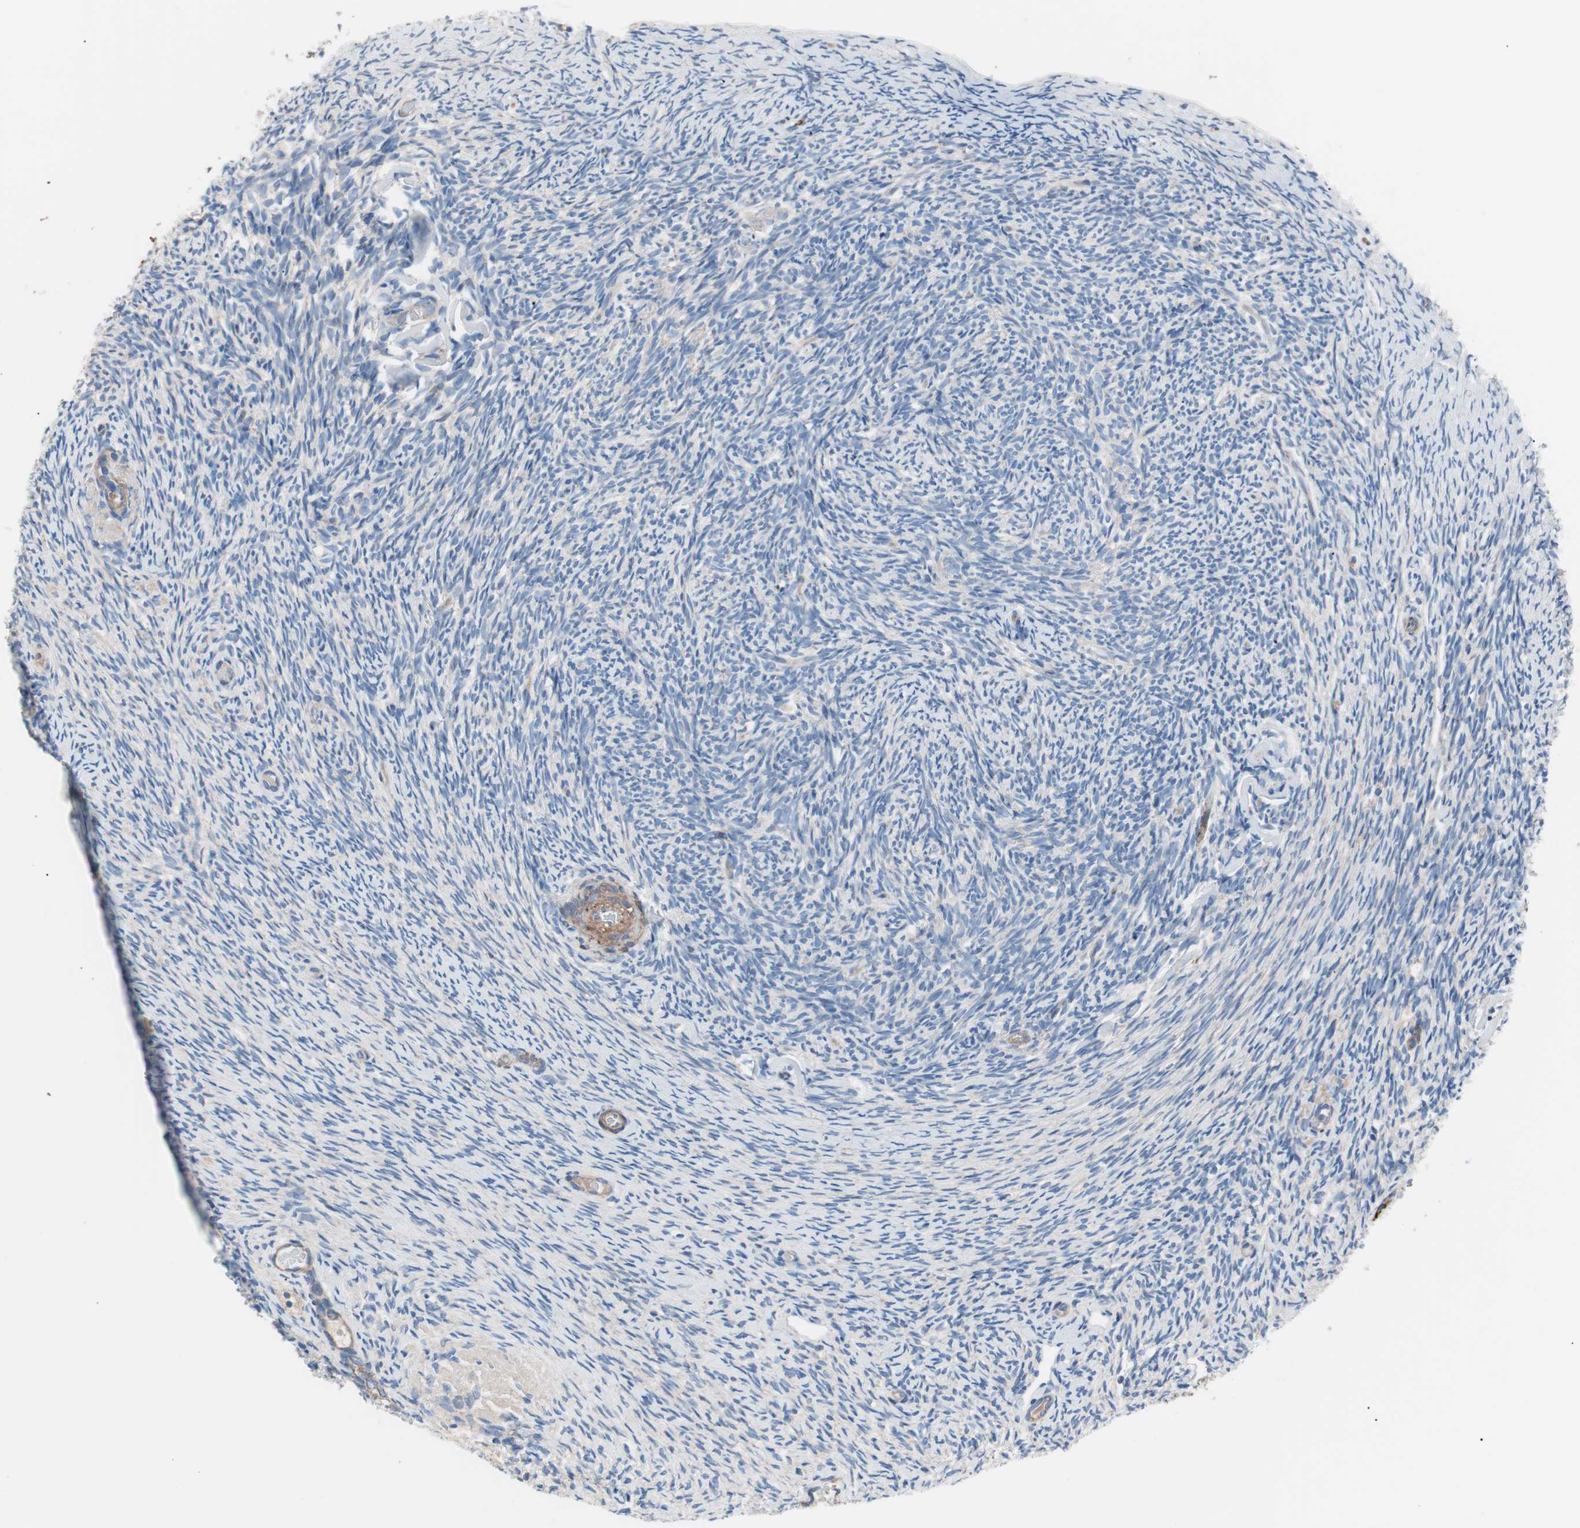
{"staining": {"intensity": "moderate", "quantity": ">75%", "location": "cytoplasmic/membranous"}, "tissue": "ovary", "cell_type": "Follicle cells", "image_type": "normal", "snomed": [{"axis": "morphology", "description": "Normal tissue, NOS"}, {"axis": "topography", "description": "Ovary"}], "caption": "The histopathology image demonstrates staining of normal ovary, revealing moderate cytoplasmic/membranous protein positivity (brown color) within follicle cells.", "gene": "GPR160", "patient": {"sex": "female", "age": 60}}